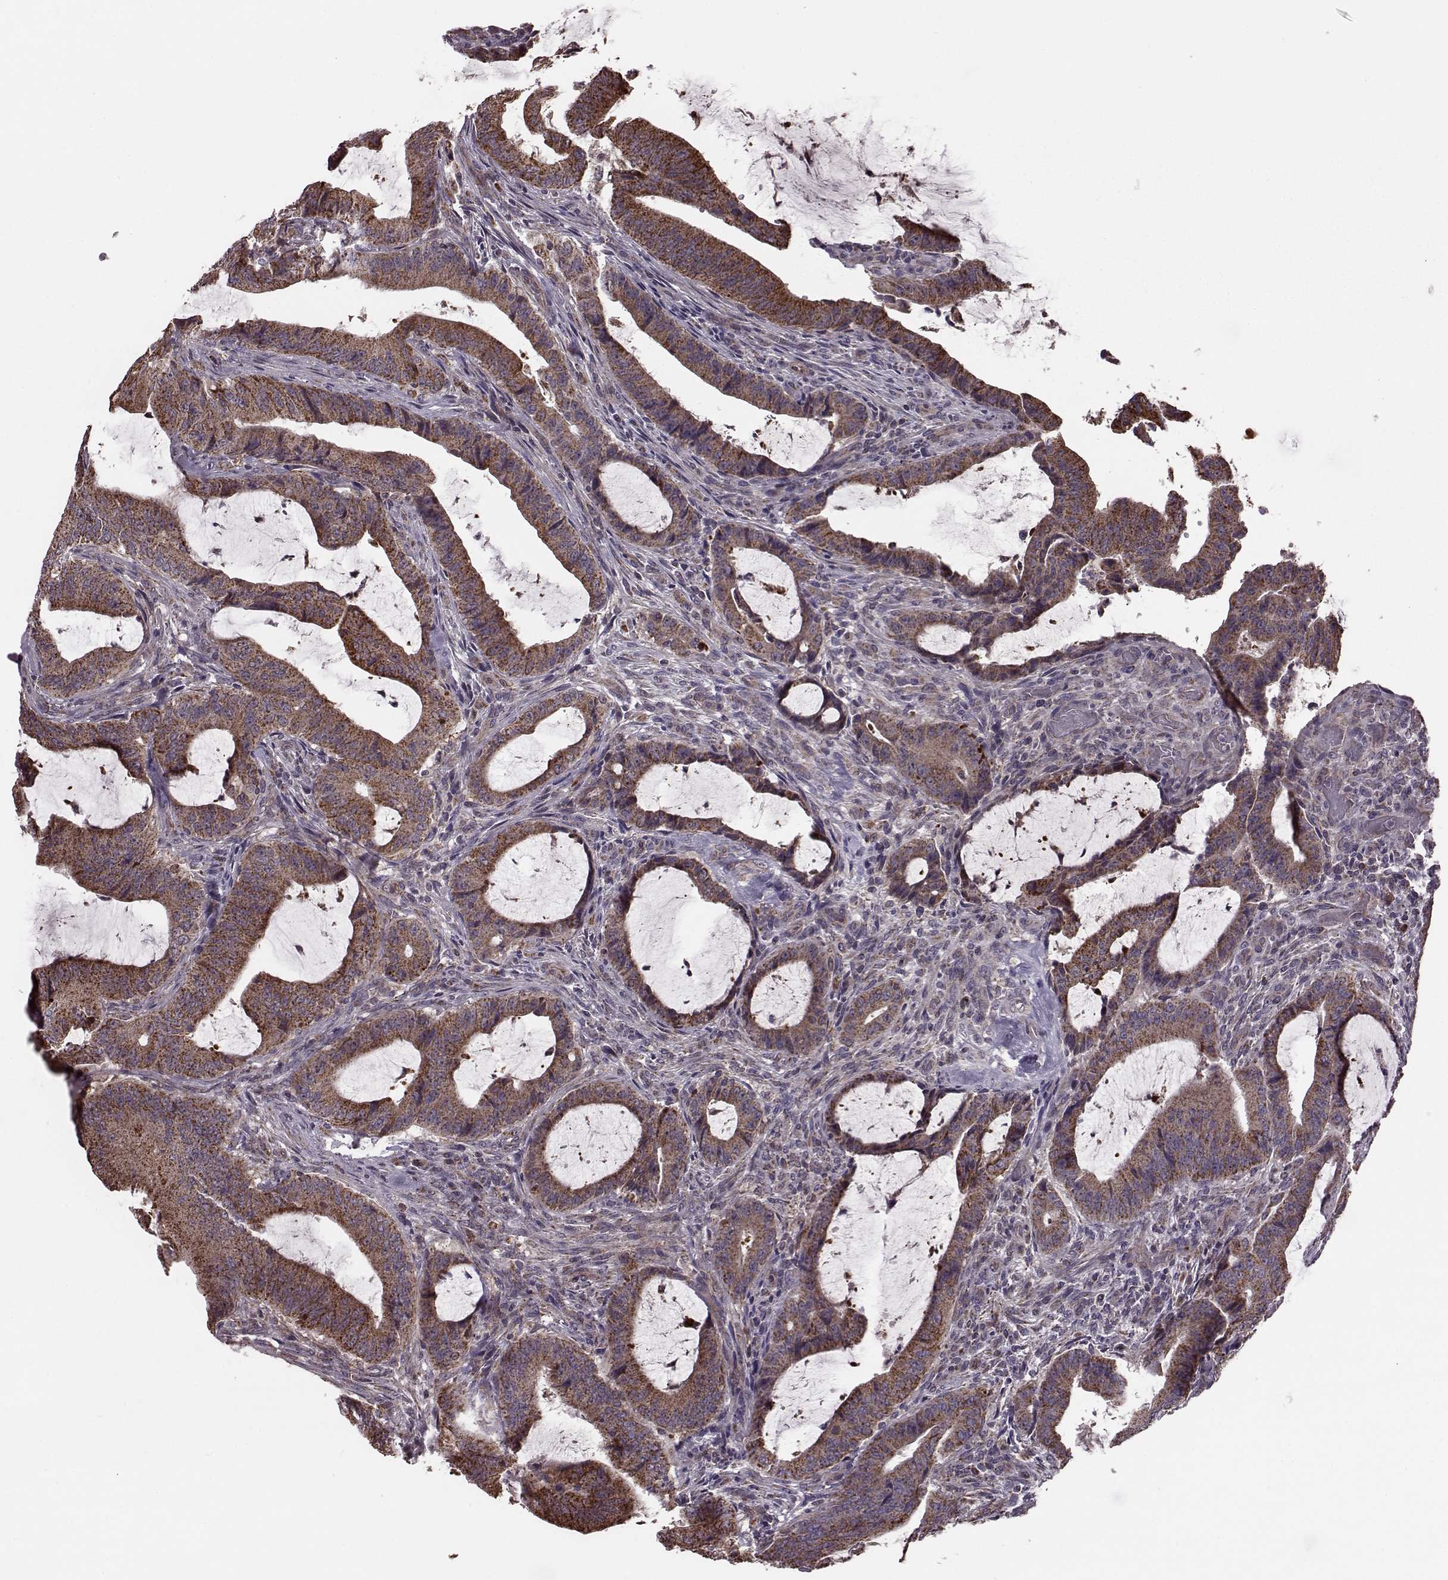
{"staining": {"intensity": "strong", "quantity": ">75%", "location": "cytoplasmic/membranous"}, "tissue": "colorectal cancer", "cell_type": "Tumor cells", "image_type": "cancer", "snomed": [{"axis": "morphology", "description": "Adenocarcinoma, NOS"}, {"axis": "topography", "description": "Colon"}], "caption": "Strong cytoplasmic/membranous protein expression is present in approximately >75% of tumor cells in colorectal cancer.", "gene": "PUDP", "patient": {"sex": "female", "age": 43}}